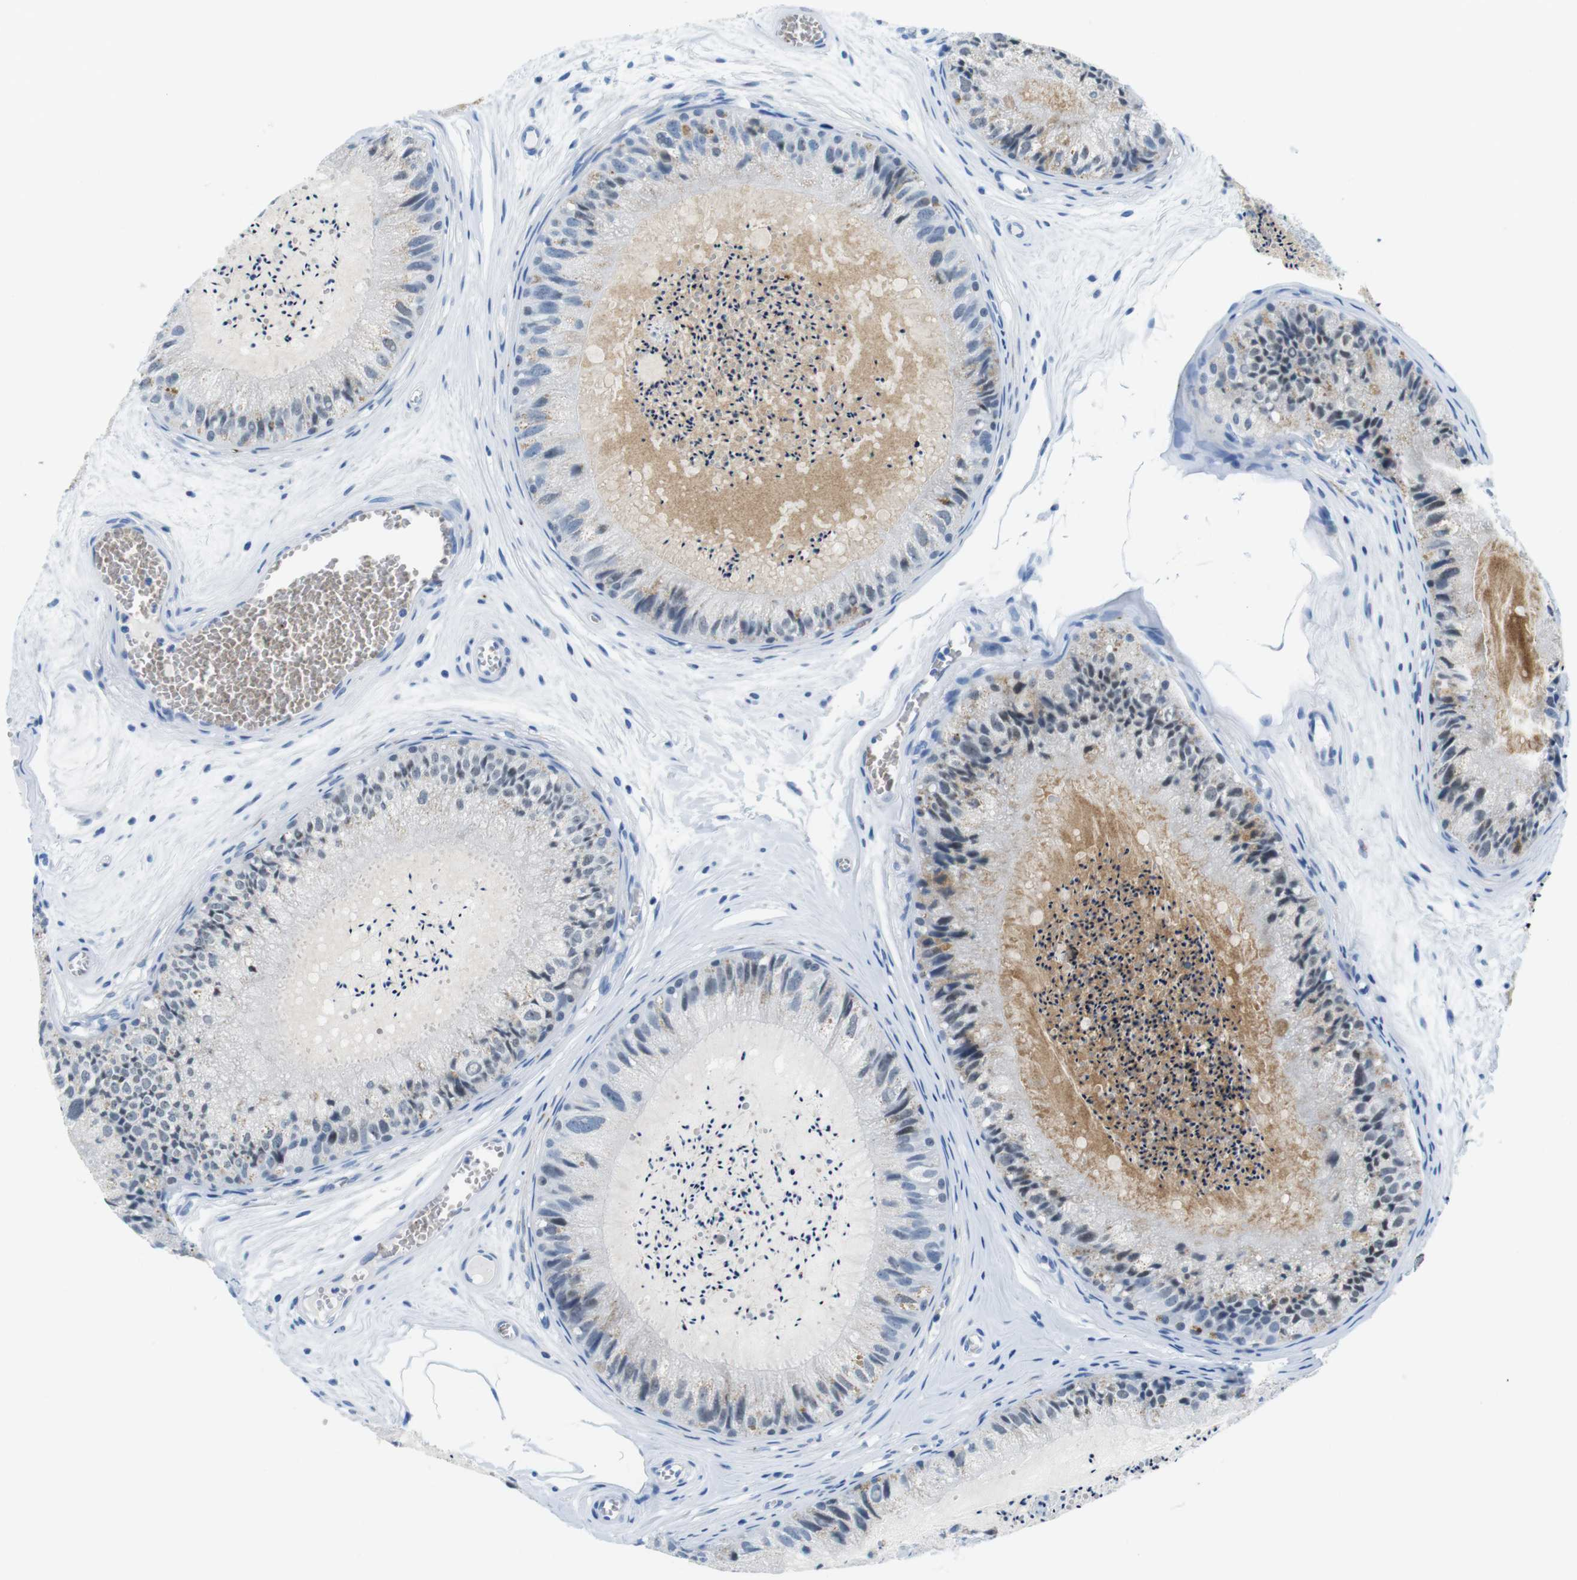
{"staining": {"intensity": "moderate", "quantity": "<25%", "location": "nuclear"}, "tissue": "epididymis", "cell_type": "Glandular cells", "image_type": "normal", "snomed": [{"axis": "morphology", "description": "Normal tissue, NOS"}, {"axis": "topography", "description": "Epididymis"}], "caption": "An image of human epididymis stained for a protein demonstrates moderate nuclear brown staining in glandular cells. The staining is performed using DAB brown chromogen to label protein expression. The nuclei are counter-stained blue using hematoxylin.", "gene": "TFAP2C", "patient": {"sex": "male", "age": 31}}